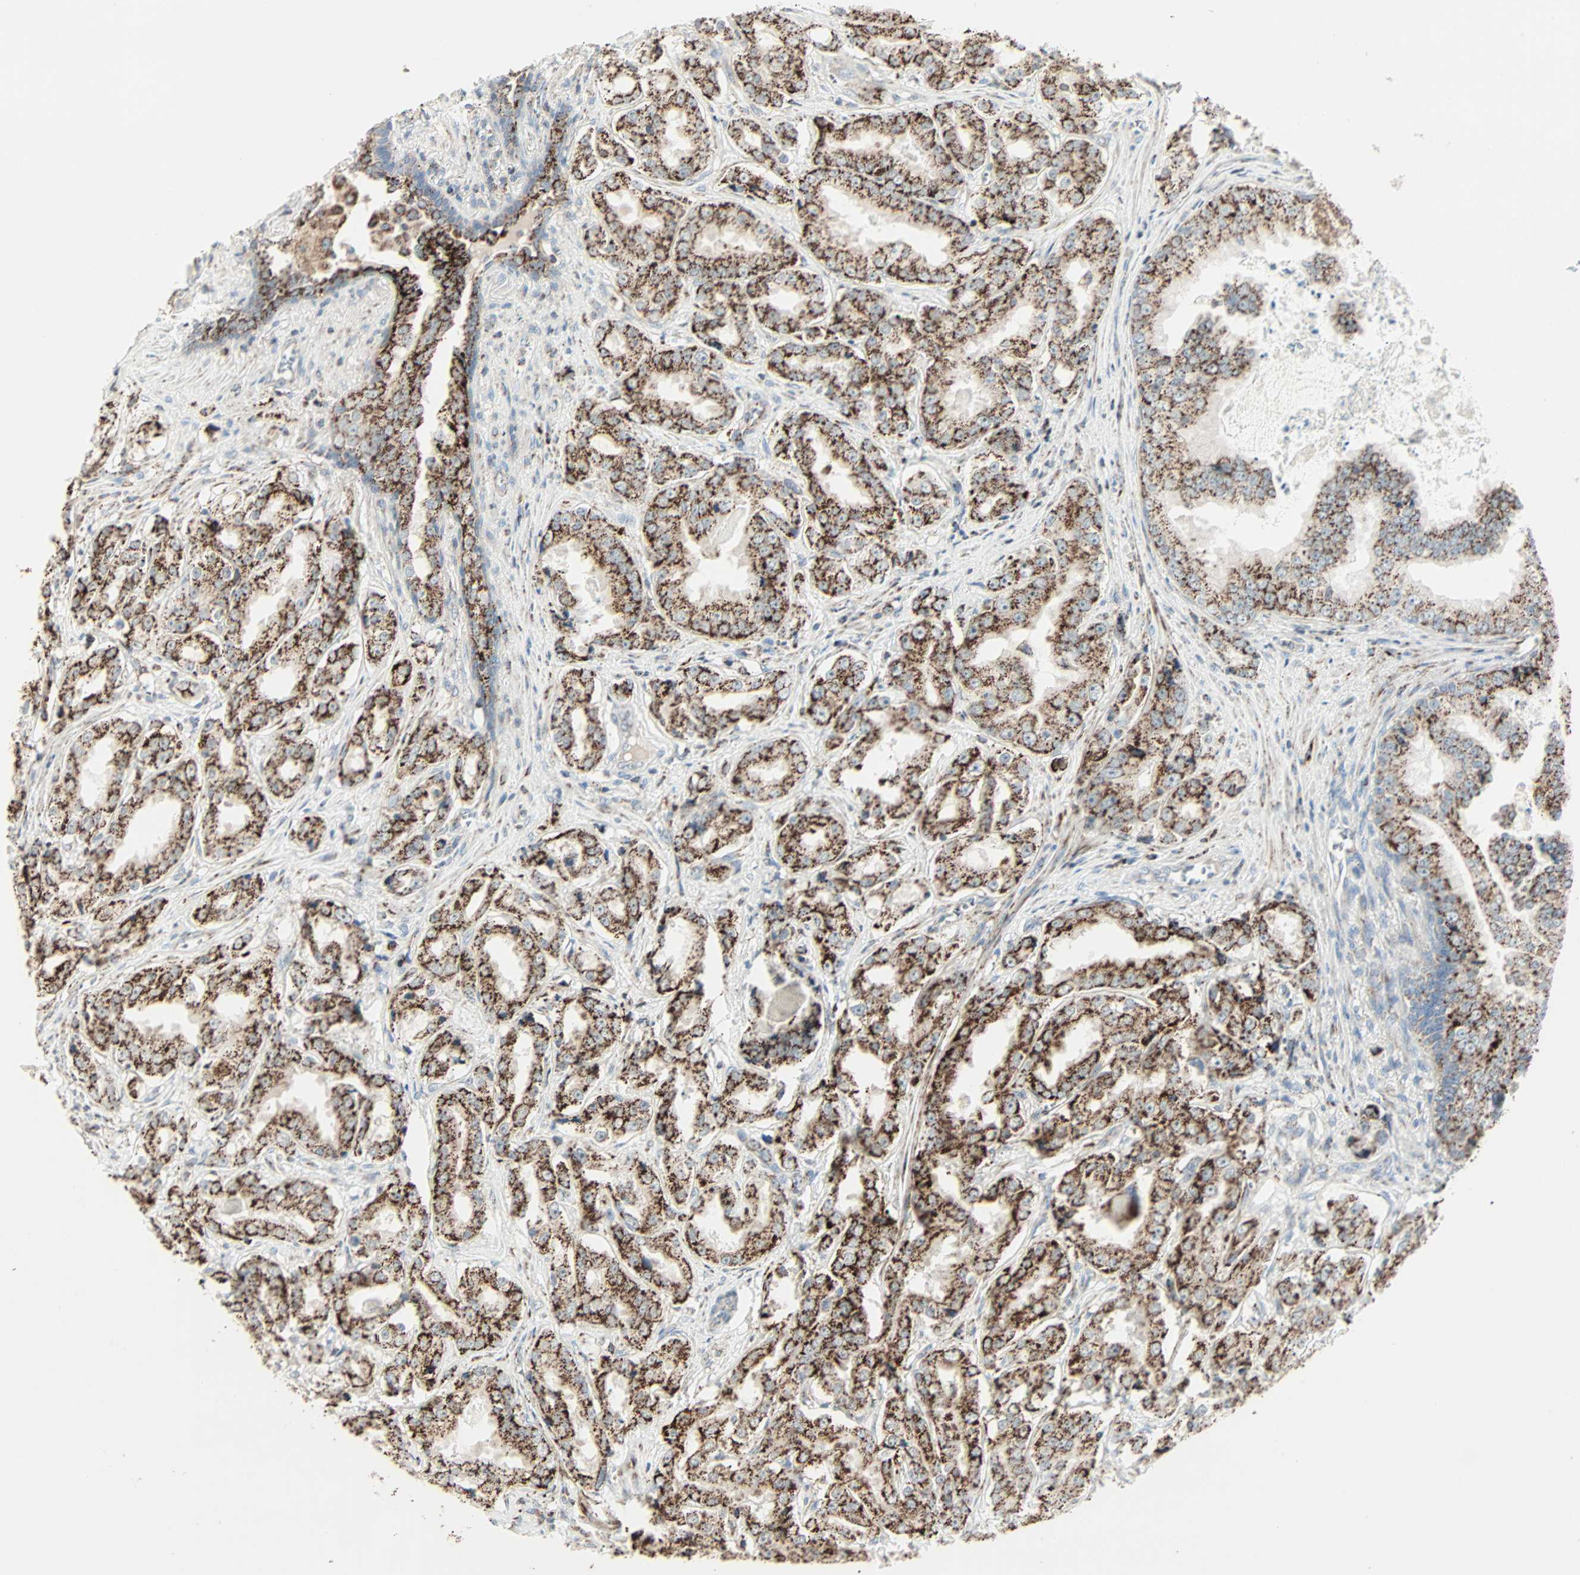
{"staining": {"intensity": "strong", "quantity": ">75%", "location": "cytoplasmic/membranous"}, "tissue": "prostate cancer", "cell_type": "Tumor cells", "image_type": "cancer", "snomed": [{"axis": "morphology", "description": "Adenocarcinoma, High grade"}, {"axis": "topography", "description": "Prostate"}], "caption": "IHC micrograph of human prostate high-grade adenocarcinoma stained for a protein (brown), which displays high levels of strong cytoplasmic/membranous staining in approximately >75% of tumor cells.", "gene": "IDH2", "patient": {"sex": "male", "age": 73}}